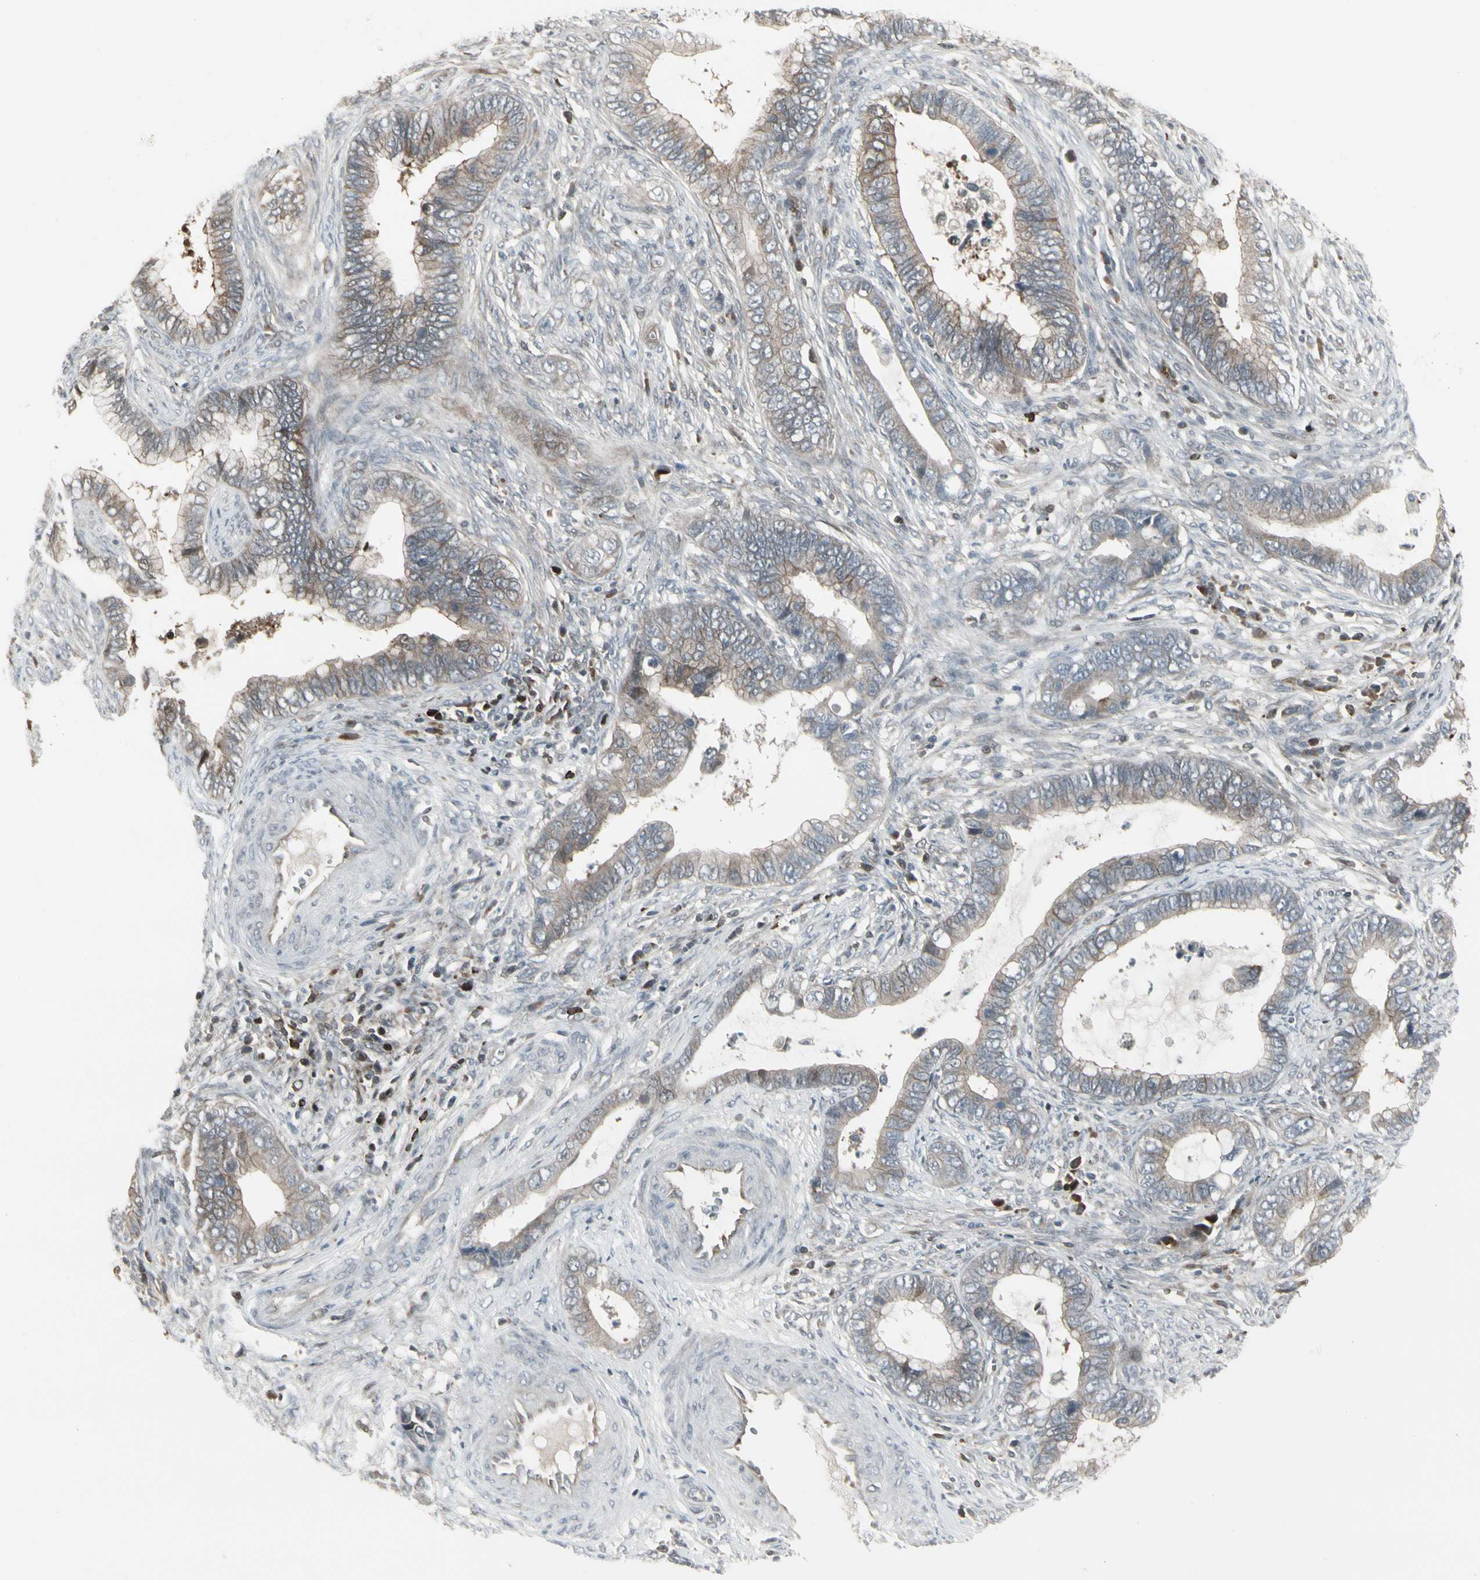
{"staining": {"intensity": "weak", "quantity": ">75%", "location": "cytoplasmic/membranous"}, "tissue": "cervical cancer", "cell_type": "Tumor cells", "image_type": "cancer", "snomed": [{"axis": "morphology", "description": "Adenocarcinoma, NOS"}, {"axis": "topography", "description": "Cervix"}], "caption": "Immunohistochemistry (DAB (3,3'-diaminobenzidine)) staining of human cervical cancer (adenocarcinoma) demonstrates weak cytoplasmic/membranous protein staining in about >75% of tumor cells.", "gene": "IGFBP6", "patient": {"sex": "female", "age": 44}}